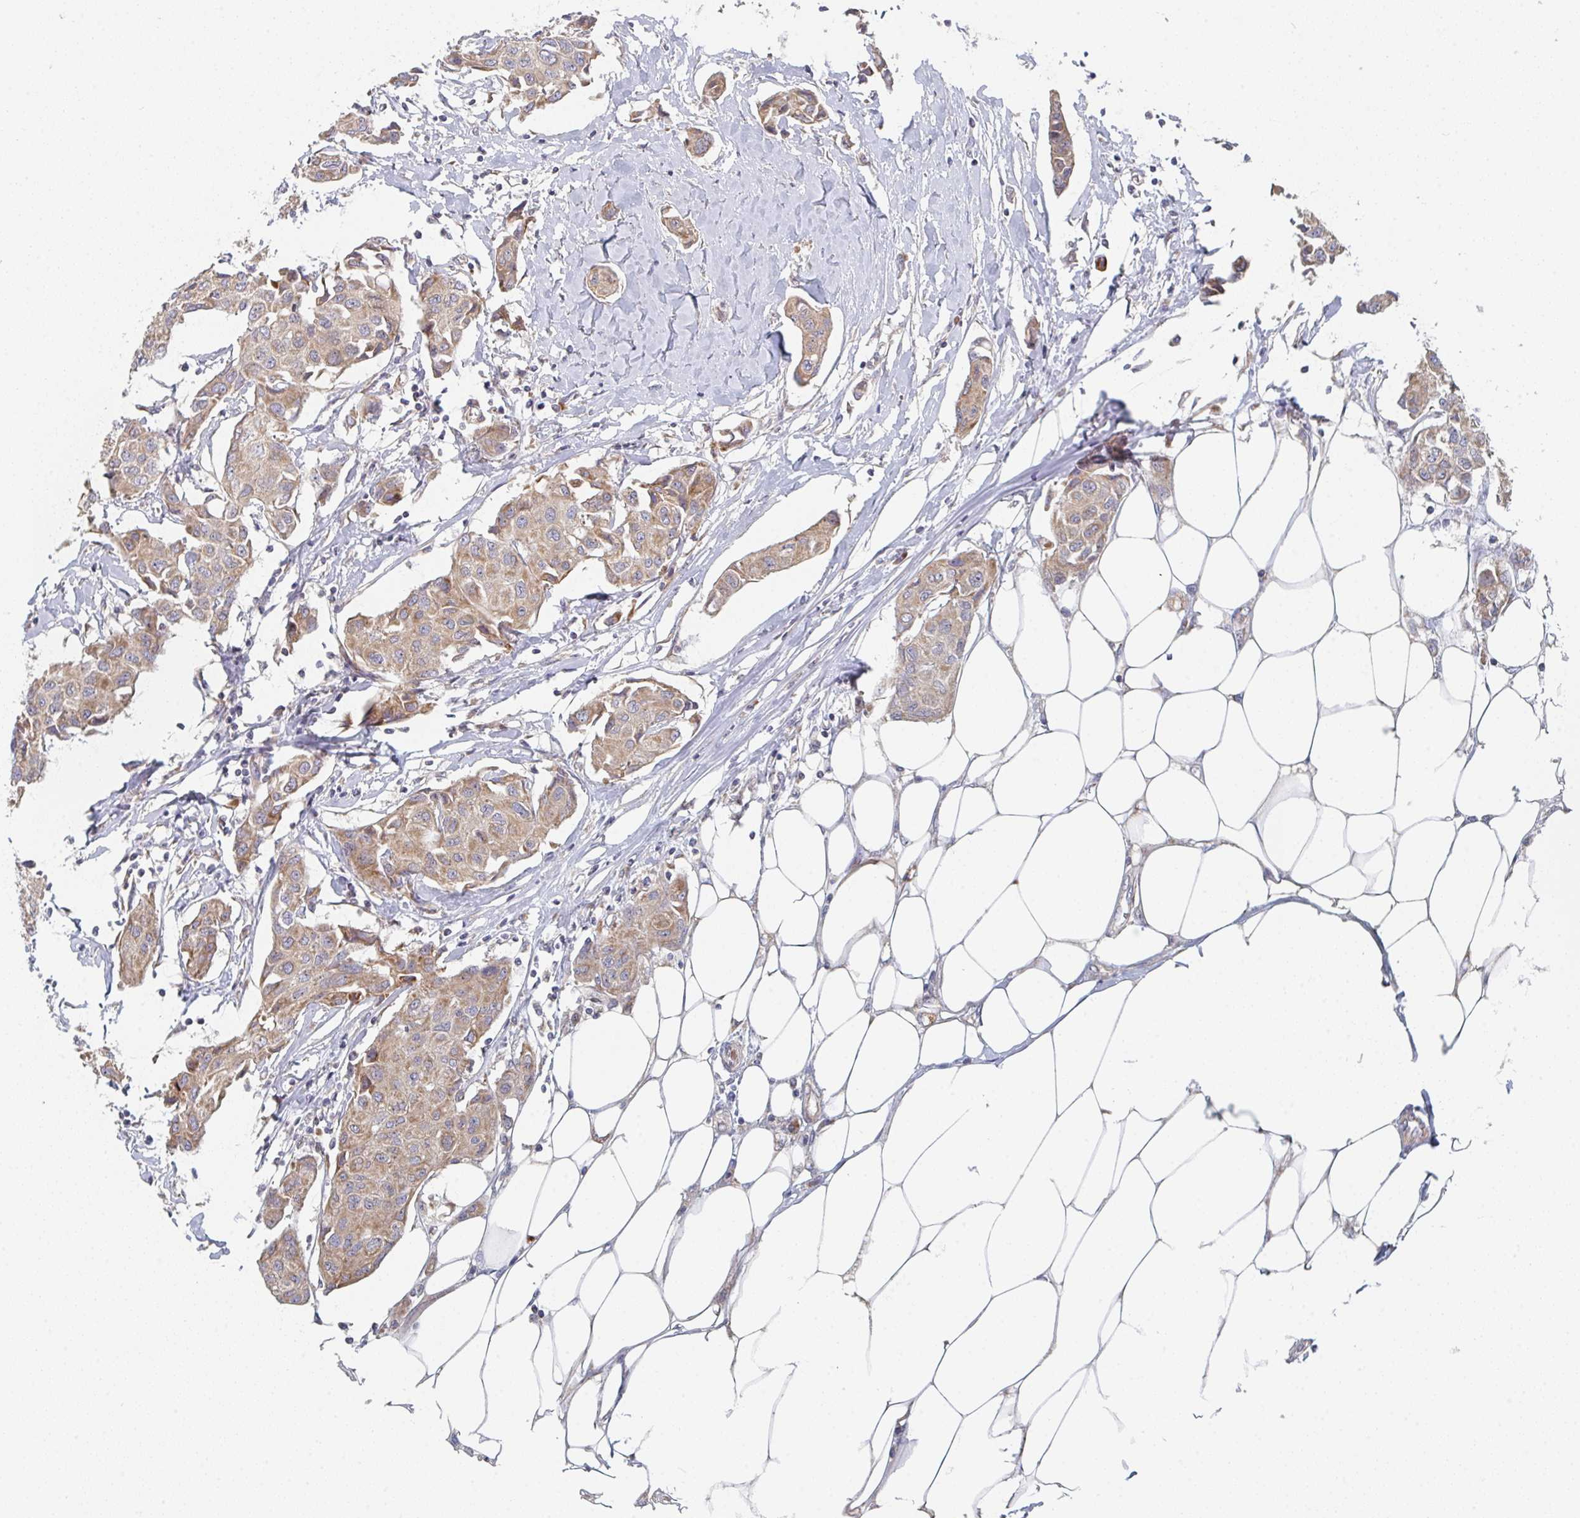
{"staining": {"intensity": "moderate", "quantity": ">75%", "location": "cytoplasmic/membranous"}, "tissue": "breast cancer", "cell_type": "Tumor cells", "image_type": "cancer", "snomed": [{"axis": "morphology", "description": "Duct carcinoma"}, {"axis": "topography", "description": "Breast"}, {"axis": "topography", "description": "Lymph node"}], "caption": "IHC (DAB) staining of breast infiltrating ductal carcinoma displays moderate cytoplasmic/membranous protein positivity in approximately >75% of tumor cells.", "gene": "ELOVL1", "patient": {"sex": "female", "age": 80}}